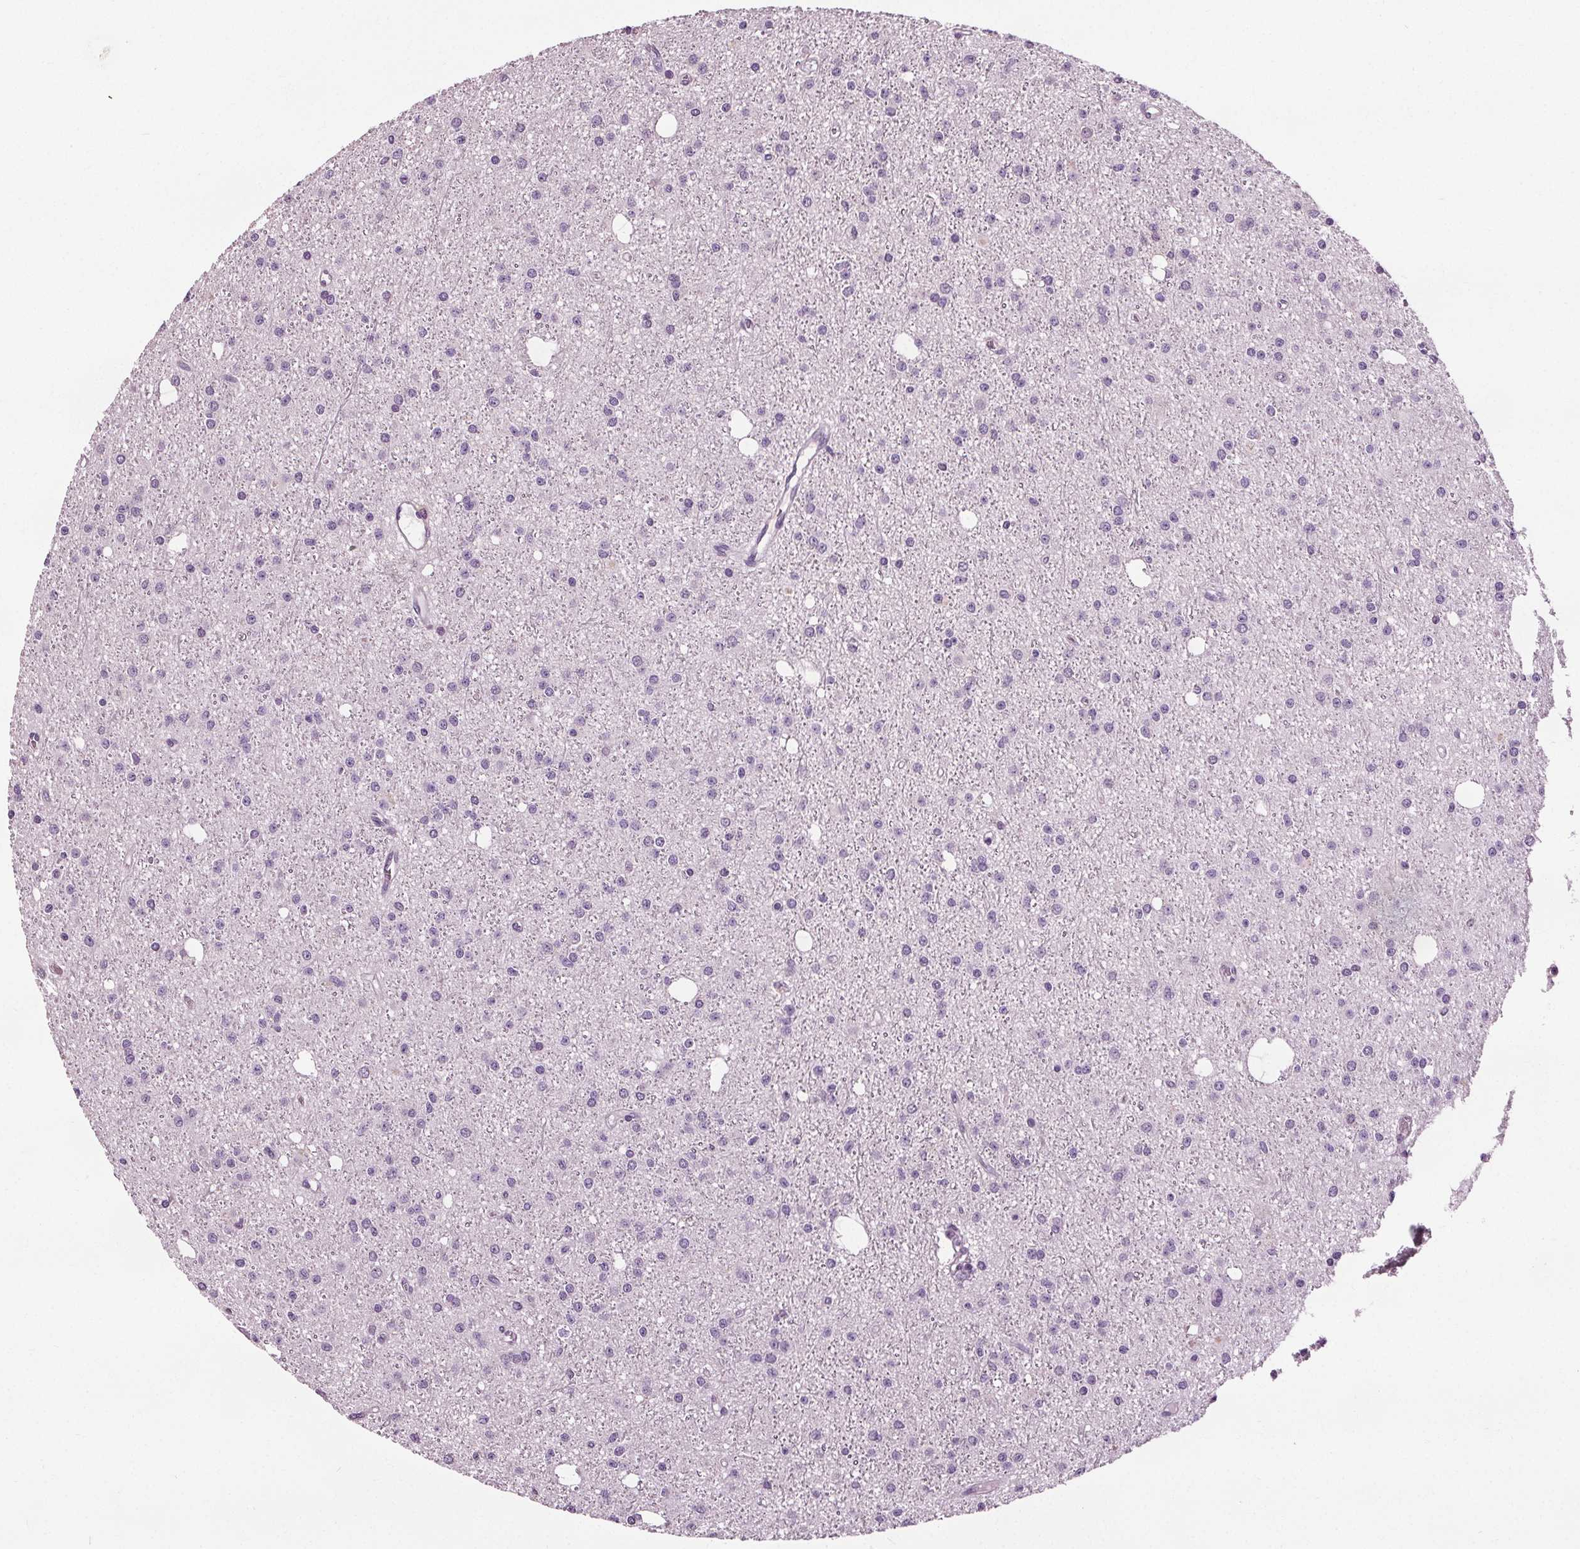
{"staining": {"intensity": "negative", "quantity": "none", "location": "none"}, "tissue": "glioma", "cell_type": "Tumor cells", "image_type": "cancer", "snomed": [{"axis": "morphology", "description": "Glioma, malignant, Low grade"}, {"axis": "topography", "description": "Brain"}], "caption": "Immunohistochemistry of human malignant low-grade glioma shows no positivity in tumor cells.", "gene": "RASA1", "patient": {"sex": "male", "age": 27}}